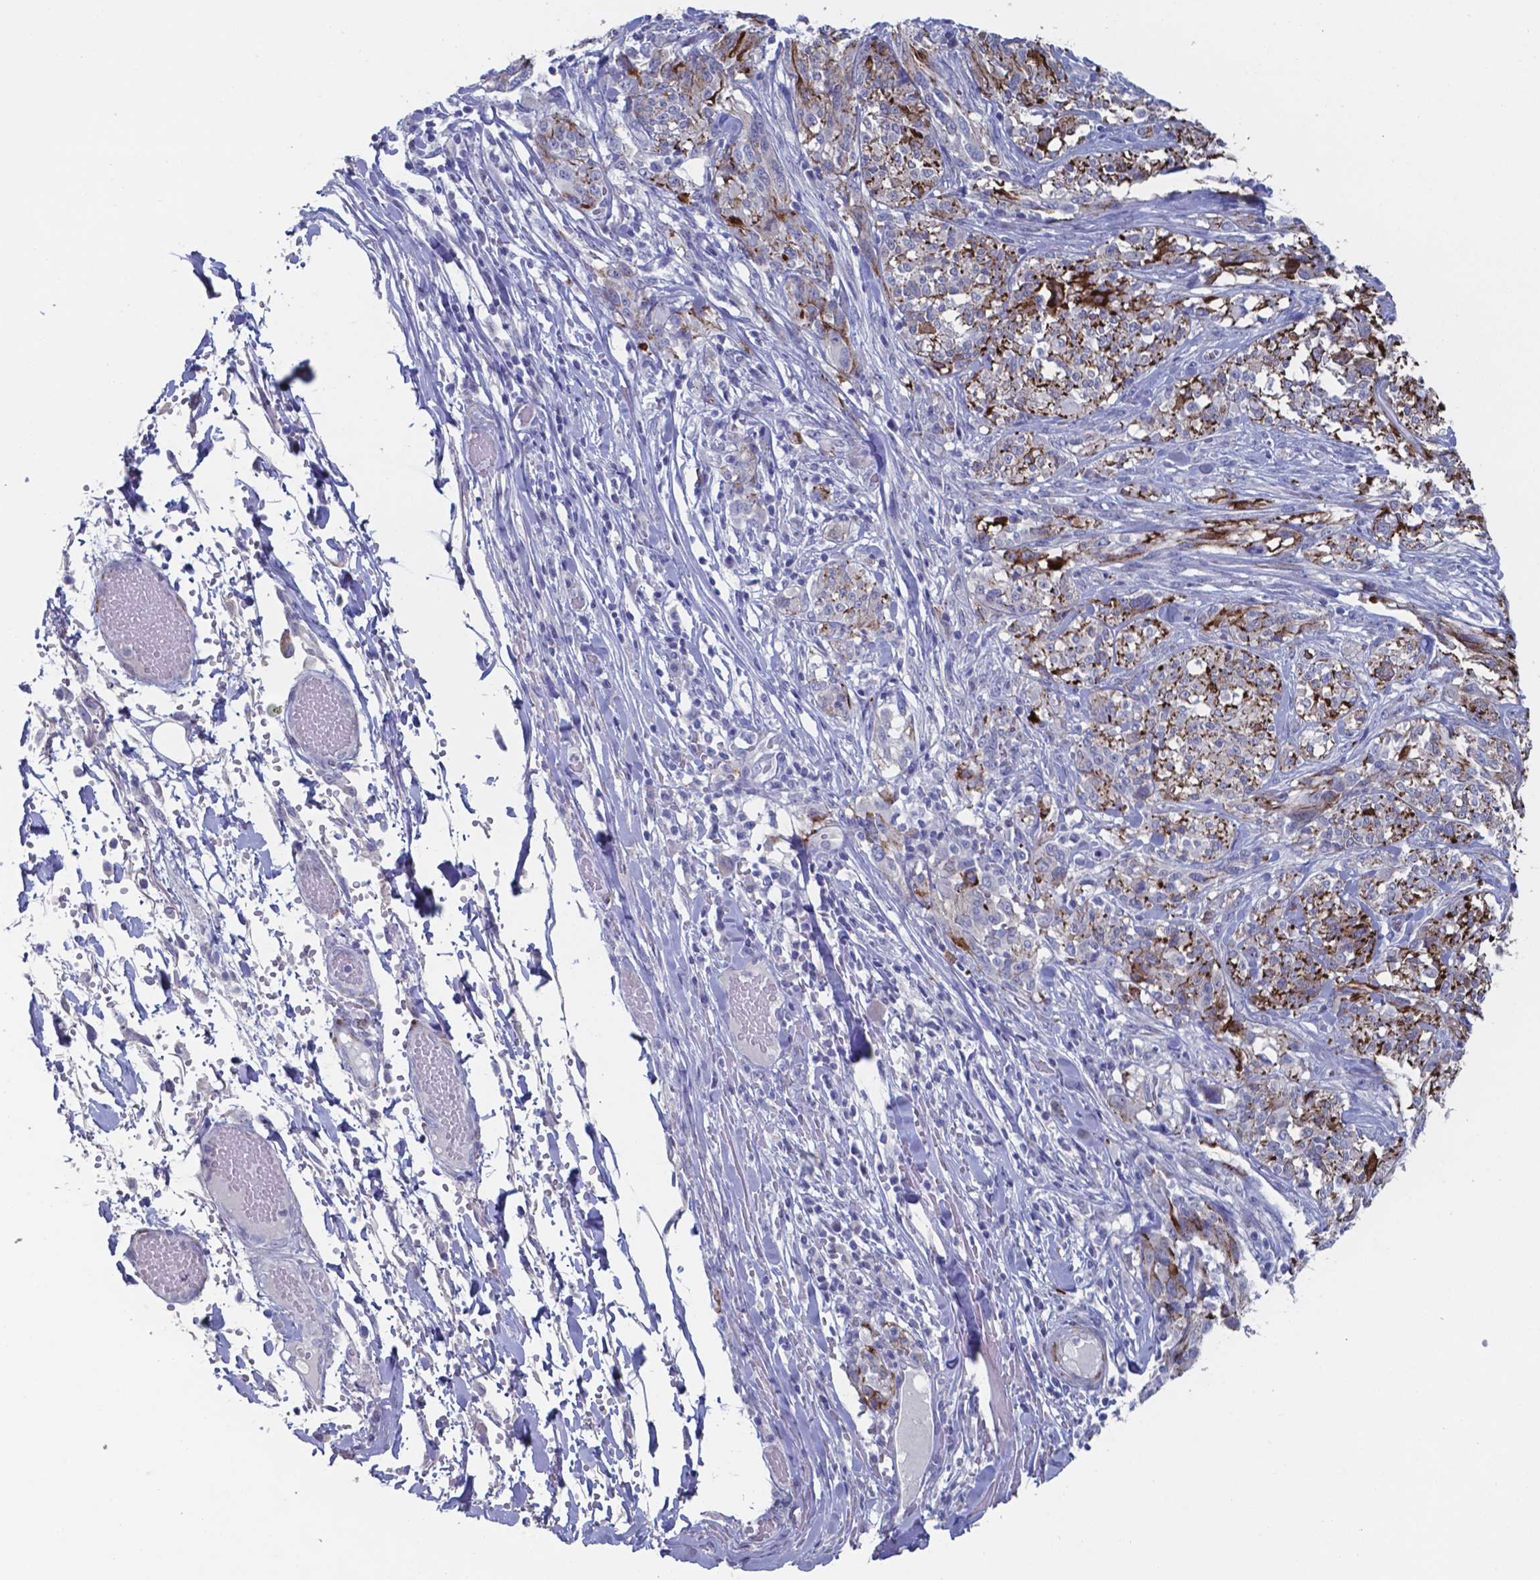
{"staining": {"intensity": "negative", "quantity": "none", "location": "none"}, "tissue": "melanoma", "cell_type": "Tumor cells", "image_type": "cancer", "snomed": [{"axis": "morphology", "description": "Malignant melanoma, NOS"}, {"axis": "topography", "description": "Skin"}], "caption": "This is an immunohistochemistry (IHC) micrograph of human melanoma. There is no staining in tumor cells.", "gene": "PLA2R1", "patient": {"sex": "female", "age": 91}}